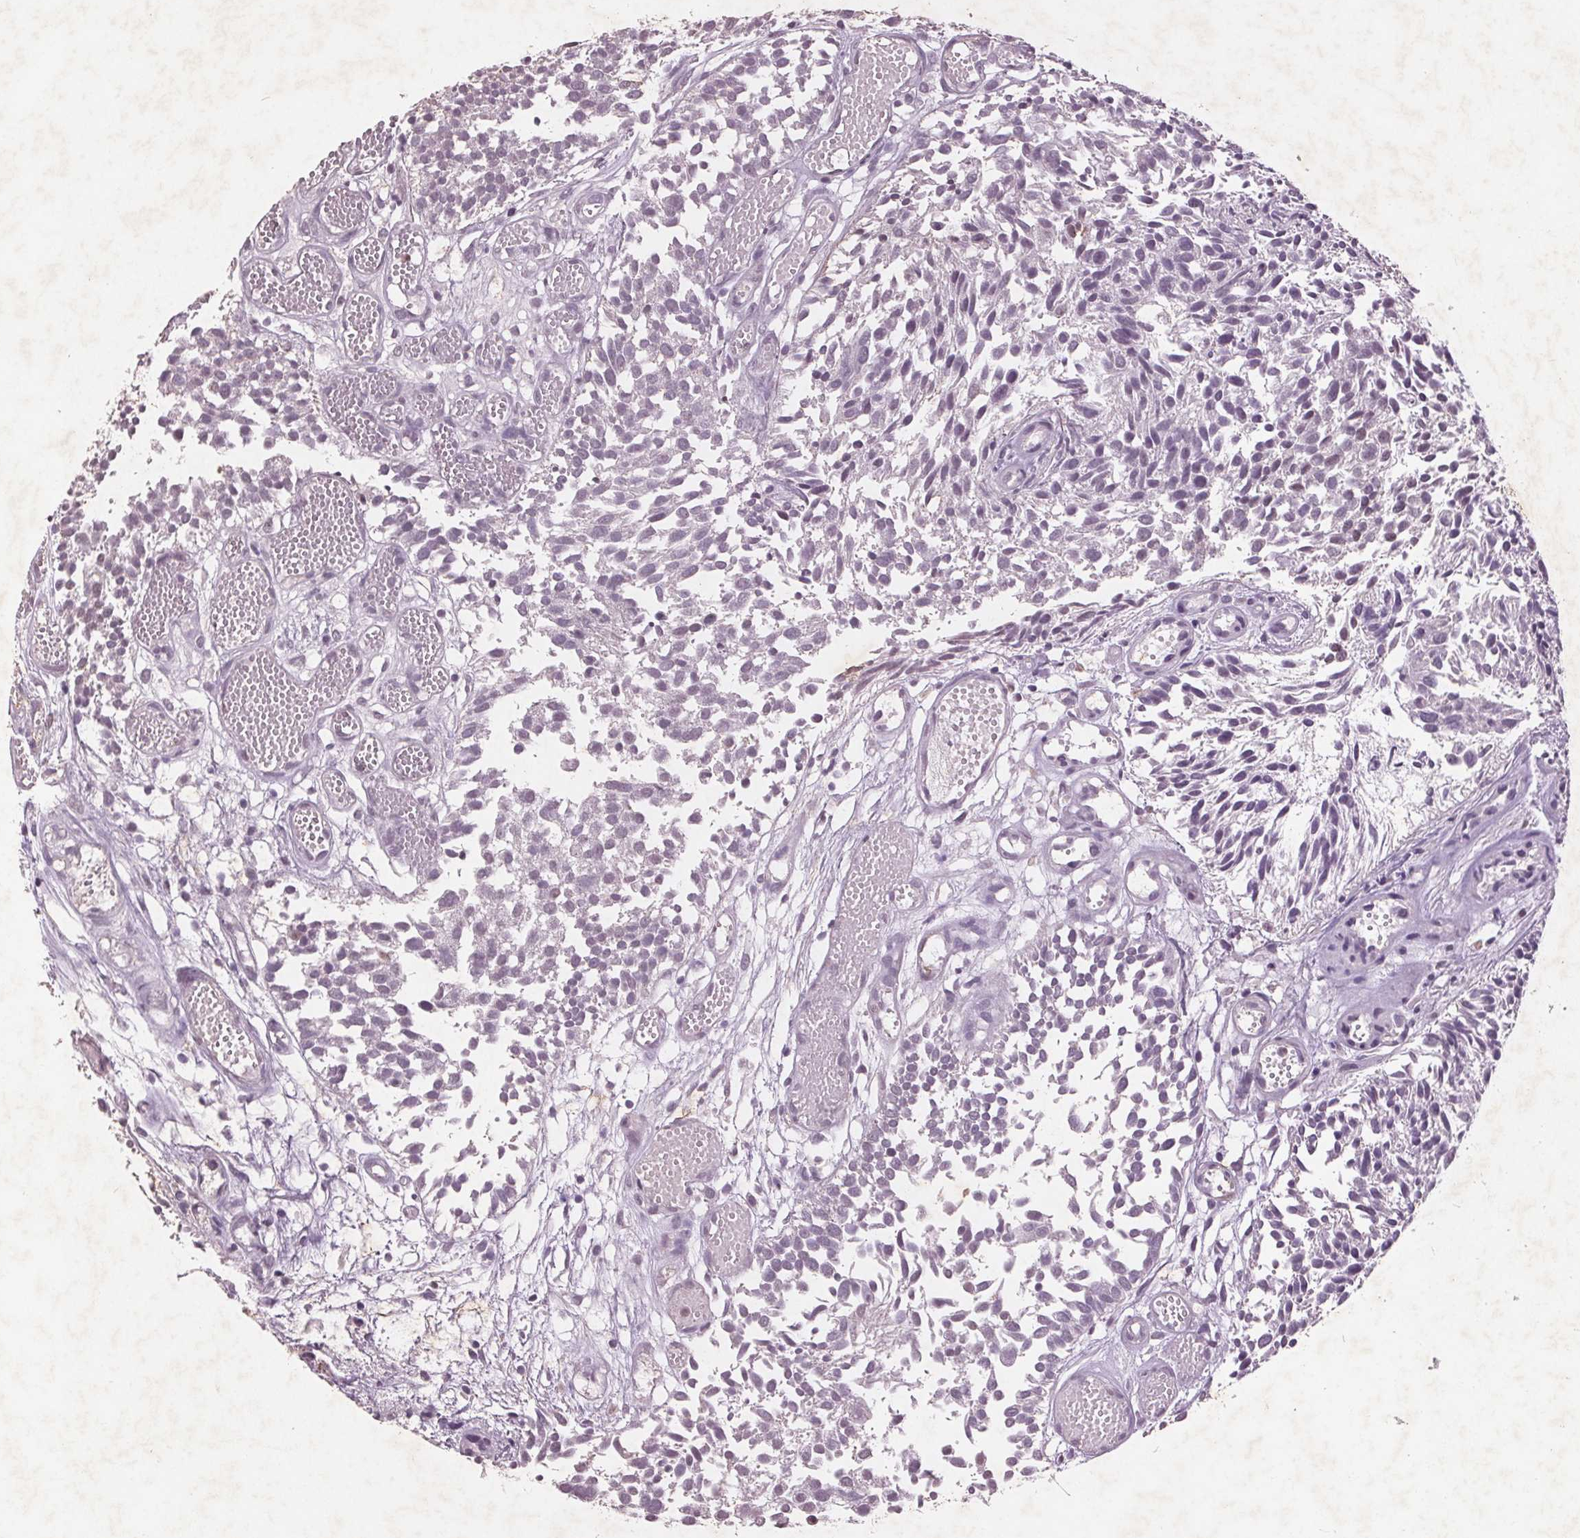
{"staining": {"intensity": "moderate", "quantity": "25%-75%", "location": "nuclear"}, "tissue": "urothelial cancer", "cell_type": "Tumor cells", "image_type": "cancer", "snomed": [{"axis": "morphology", "description": "Urothelial carcinoma, Low grade"}, {"axis": "topography", "description": "Urinary bladder"}], "caption": "Urothelial carcinoma (low-grade) stained for a protein exhibits moderate nuclear positivity in tumor cells.", "gene": "RPS6KA2", "patient": {"sex": "male", "age": 70}}